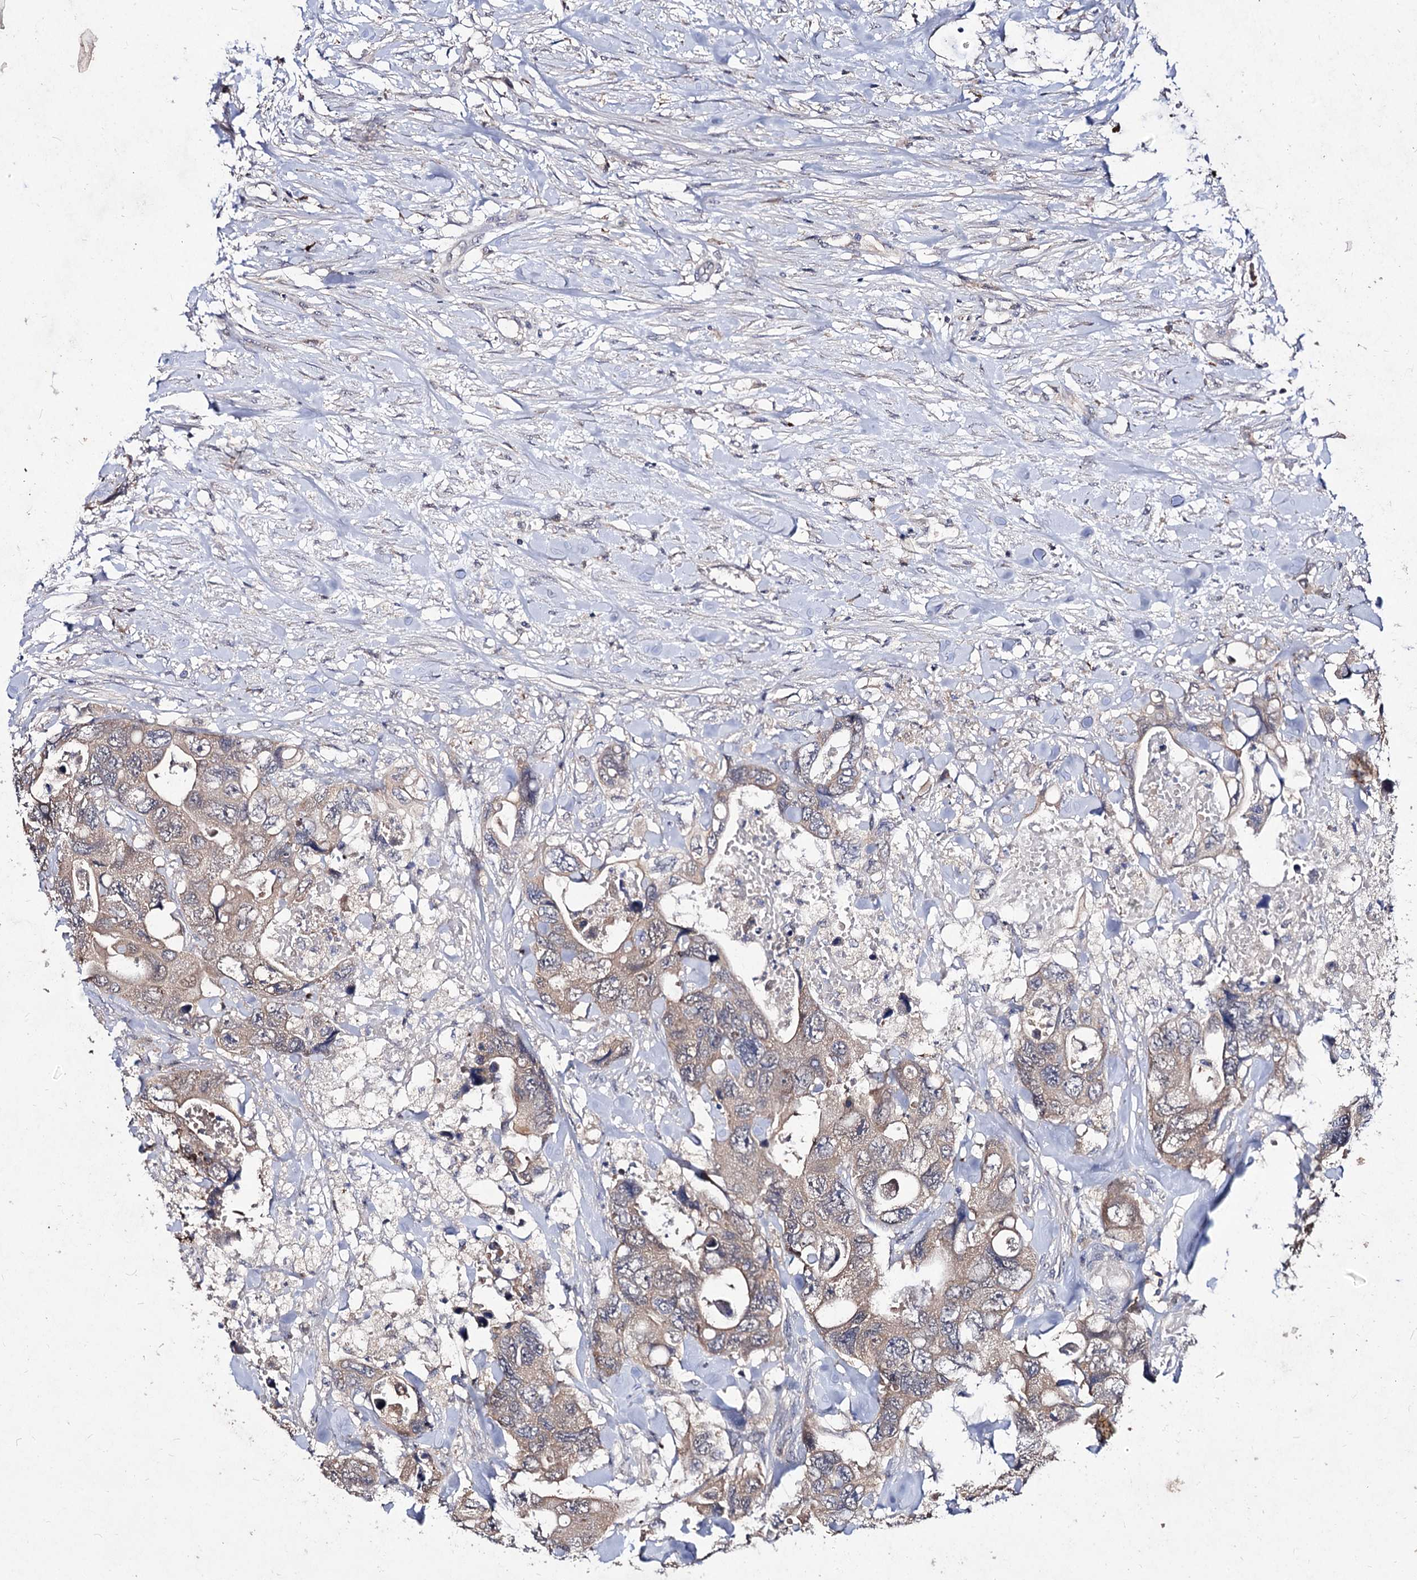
{"staining": {"intensity": "weak", "quantity": ">75%", "location": "cytoplasmic/membranous"}, "tissue": "colorectal cancer", "cell_type": "Tumor cells", "image_type": "cancer", "snomed": [{"axis": "morphology", "description": "Adenocarcinoma, NOS"}, {"axis": "topography", "description": "Rectum"}], "caption": "The histopathology image shows a brown stain indicating the presence of a protein in the cytoplasmic/membranous of tumor cells in colorectal cancer. (brown staining indicates protein expression, while blue staining denotes nuclei).", "gene": "ACTR6", "patient": {"sex": "male", "age": 57}}